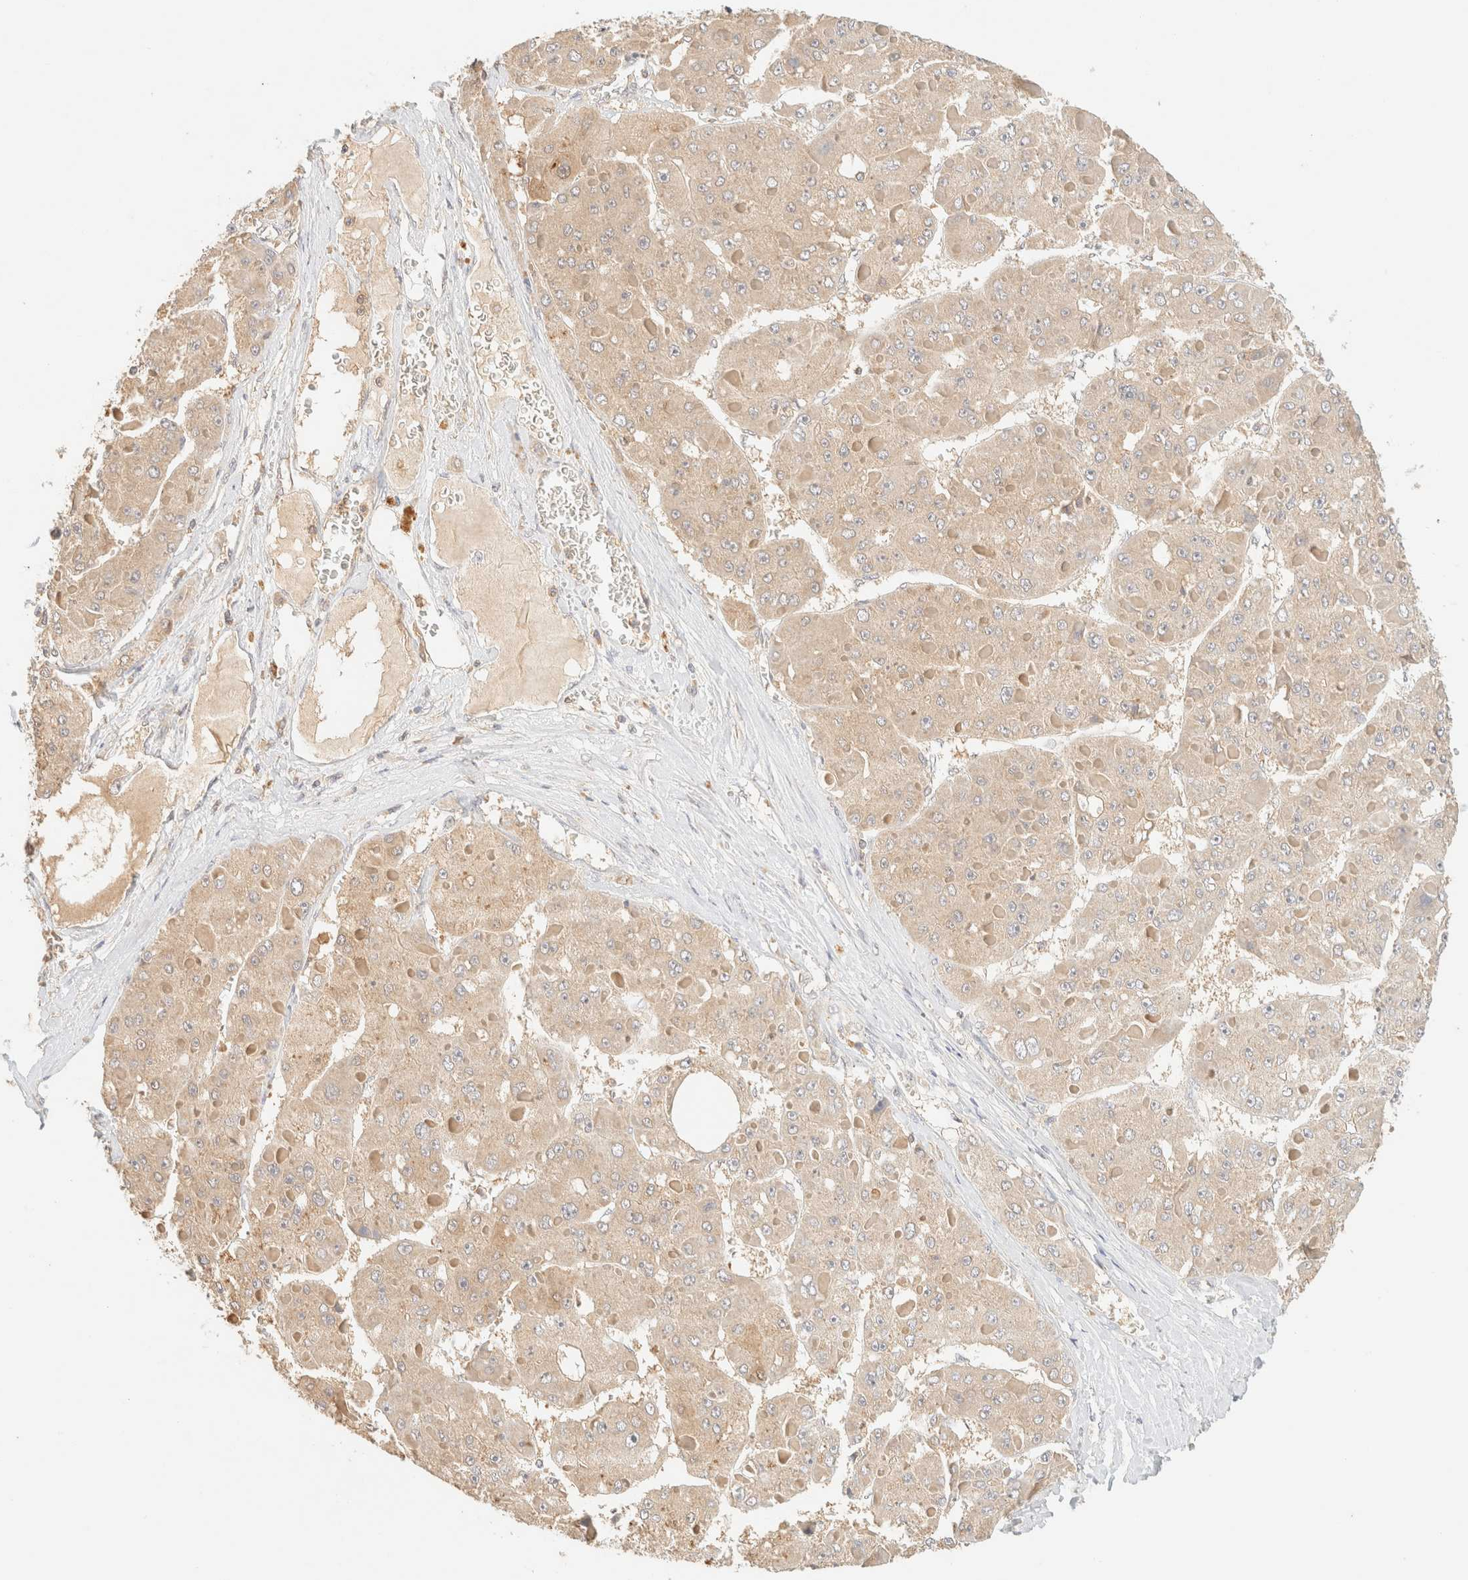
{"staining": {"intensity": "negative", "quantity": "none", "location": "none"}, "tissue": "liver cancer", "cell_type": "Tumor cells", "image_type": "cancer", "snomed": [{"axis": "morphology", "description": "Carcinoma, Hepatocellular, NOS"}, {"axis": "topography", "description": "Liver"}], "caption": "Immunohistochemical staining of liver cancer exhibits no significant staining in tumor cells.", "gene": "TIMD4", "patient": {"sex": "female", "age": 73}}